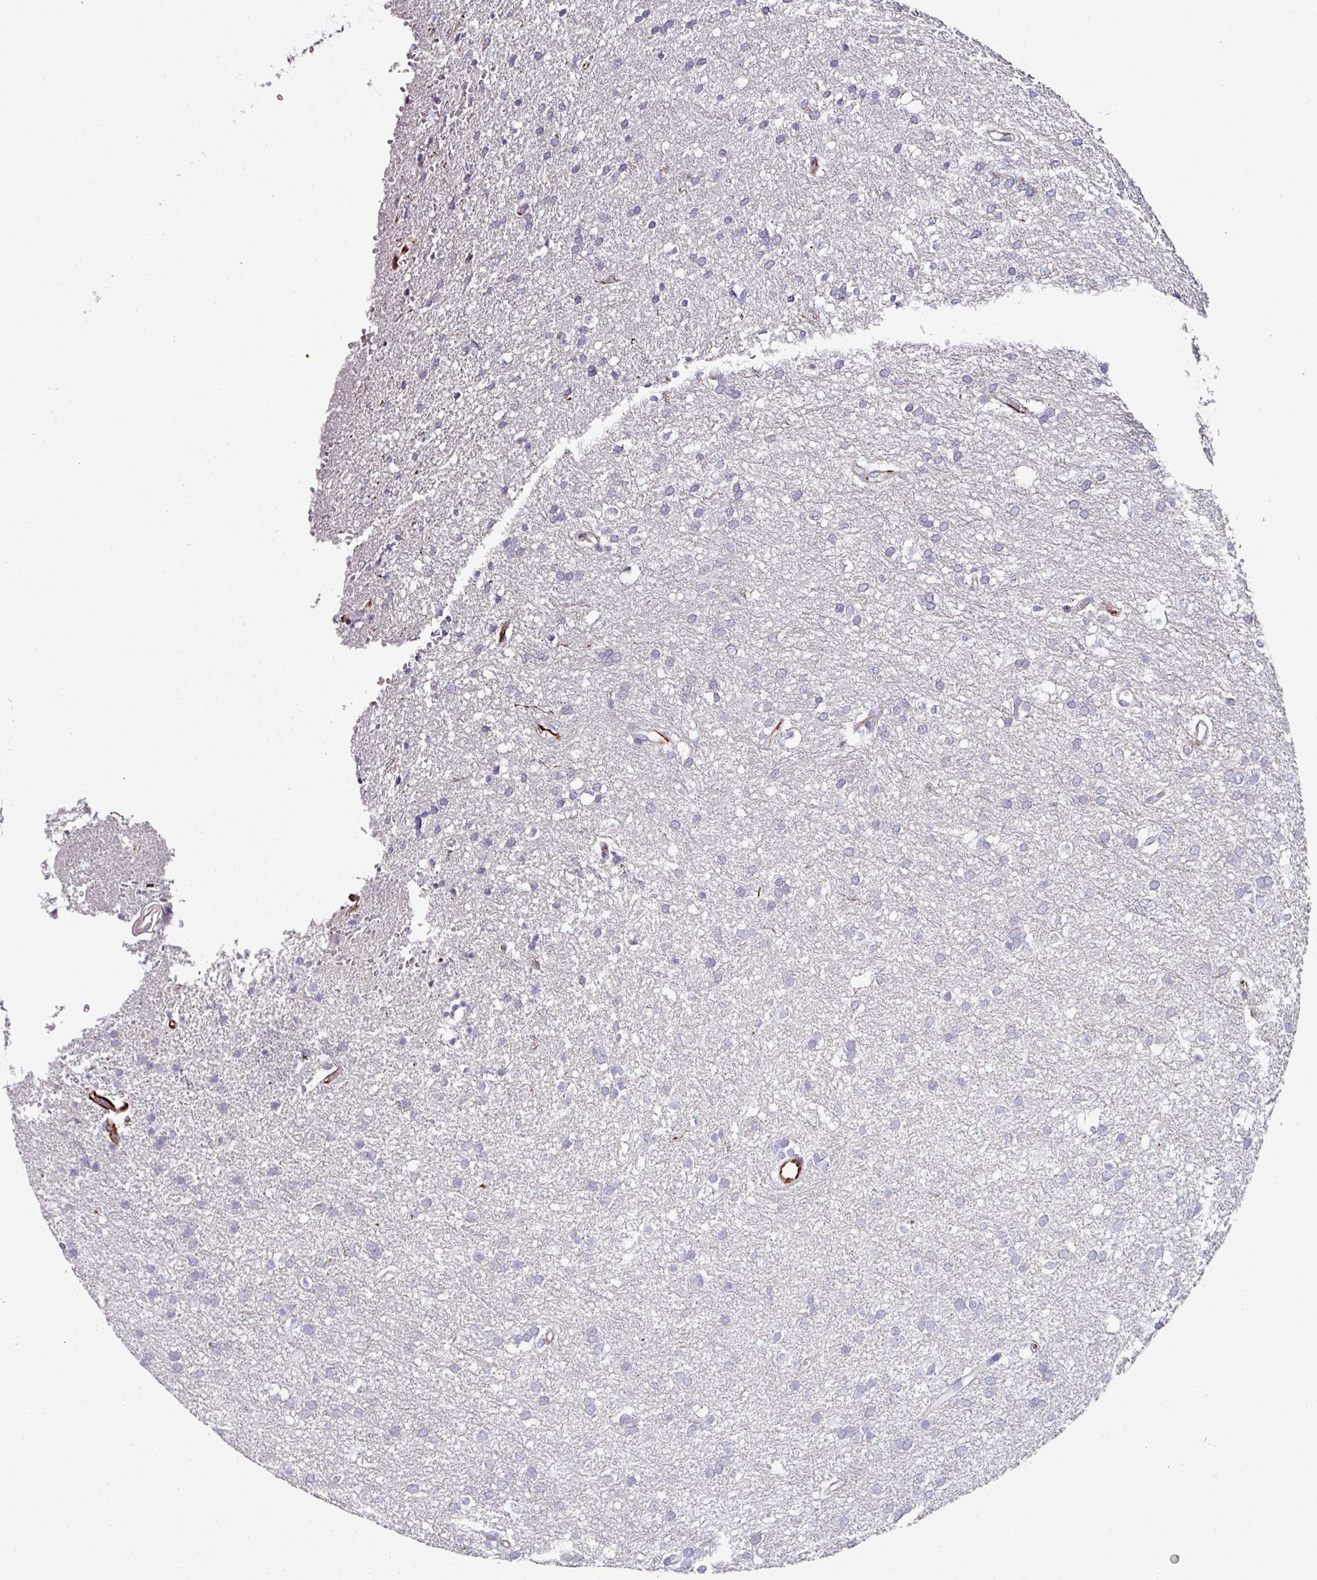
{"staining": {"intensity": "negative", "quantity": "none", "location": "none"}, "tissue": "glioma", "cell_type": "Tumor cells", "image_type": "cancer", "snomed": [{"axis": "morphology", "description": "Glioma, malignant, Low grade"}, {"axis": "topography", "description": "Brain"}], "caption": "This is an immunohistochemistry (IHC) micrograph of human malignant glioma (low-grade). There is no expression in tumor cells.", "gene": "TMPRSS9", "patient": {"sex": "female", "age": 33}}